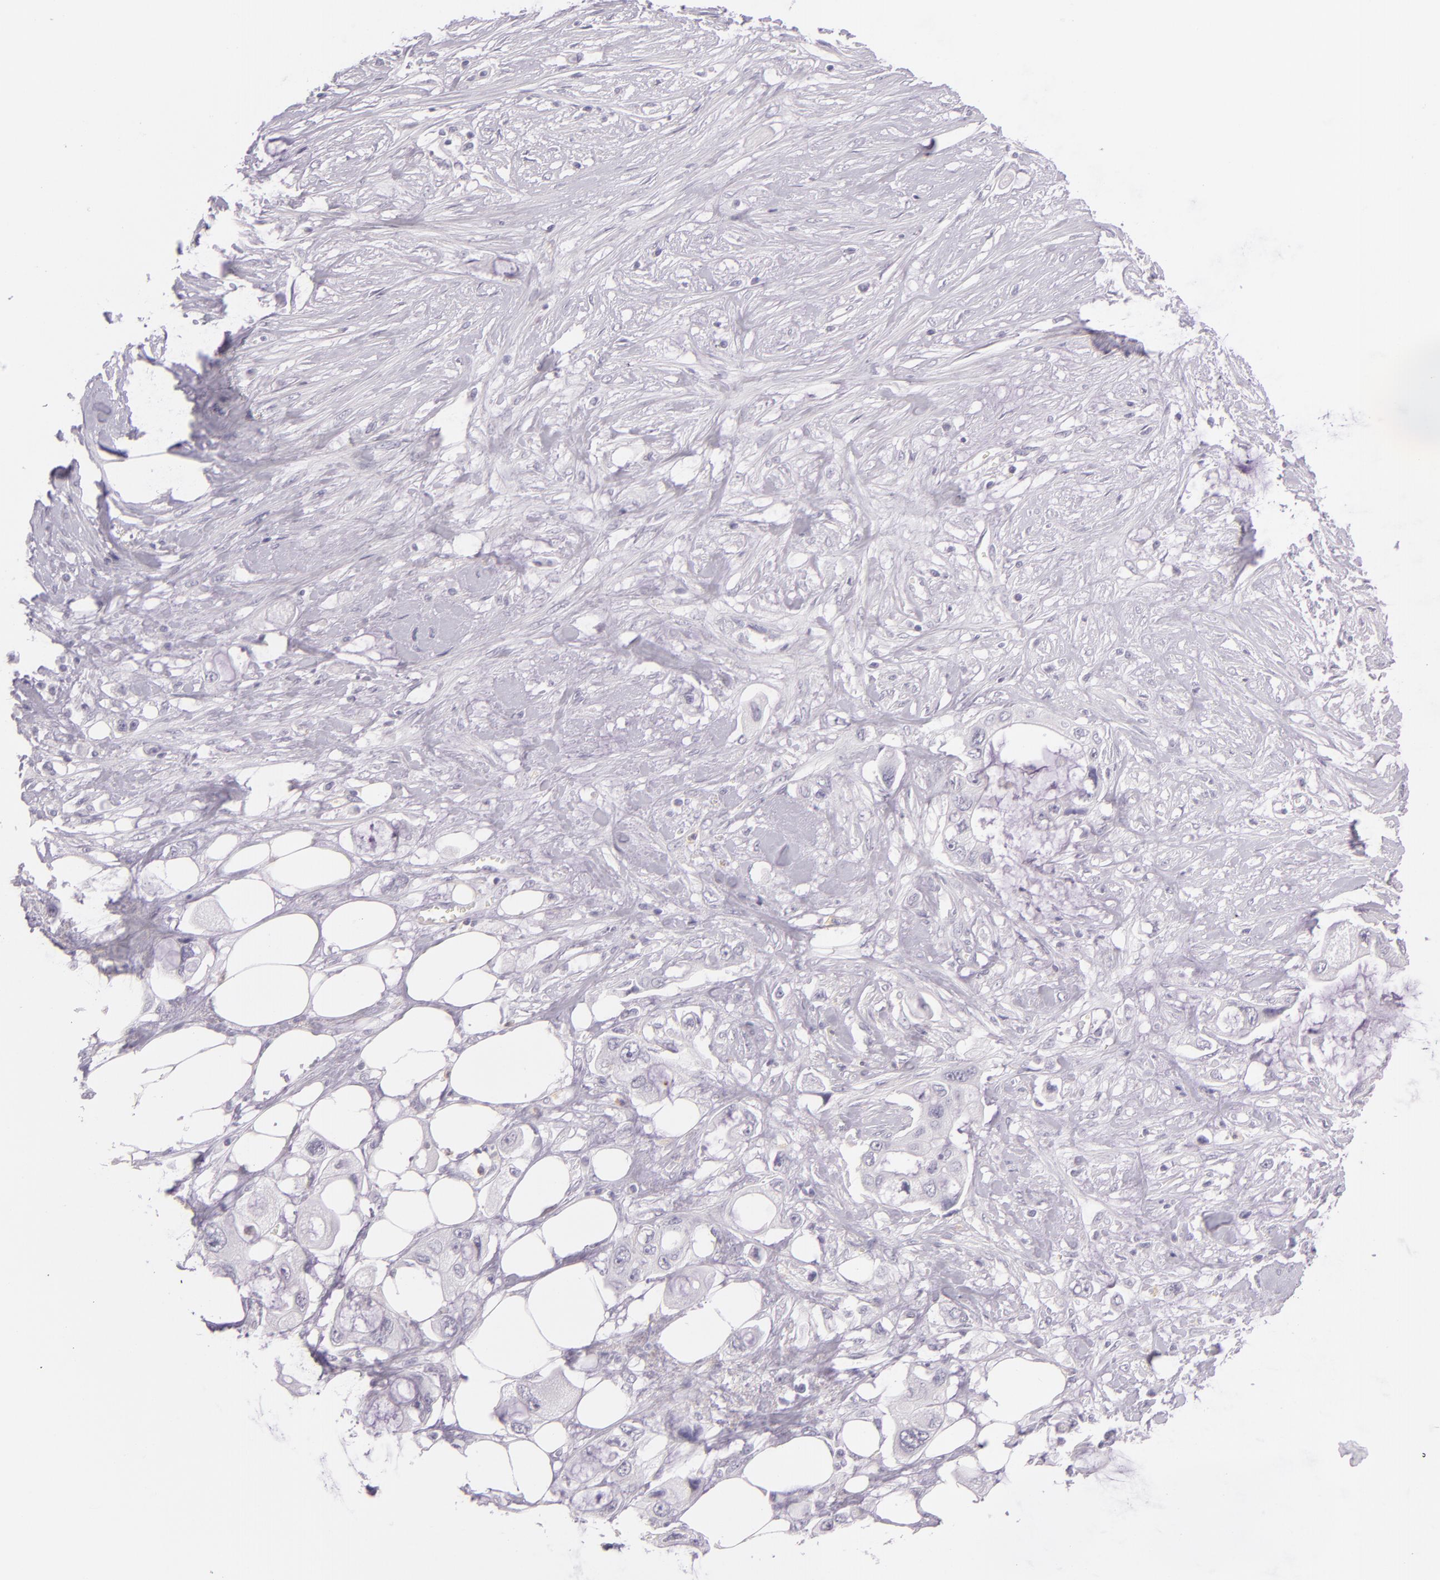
{"staining": {"intensity": "negative", "quantity": "none", "location": "none"}, "tissue": "pancreatic cancer", "cell_type": "Tumor cells", "image_type": "cancer", "snomed": [{"axis": "morphology", "description": "Adenocarcinoma, NOS"}, {"axis": "topography", "description": "Pancreas"}, {"axis": "topography", "description": "Stomach, upper"}], "caption": "Protein analysis of pancreatic cancer (adenocarcinoma) shows no significant positivity in tumor cells. (DAB (3,3'-diaminobenzidine) immunohistochemistry (IHC) with hematoxylin counter stain).", "gene": "CBS", "patient": {"sex": "male", "age": 77}}